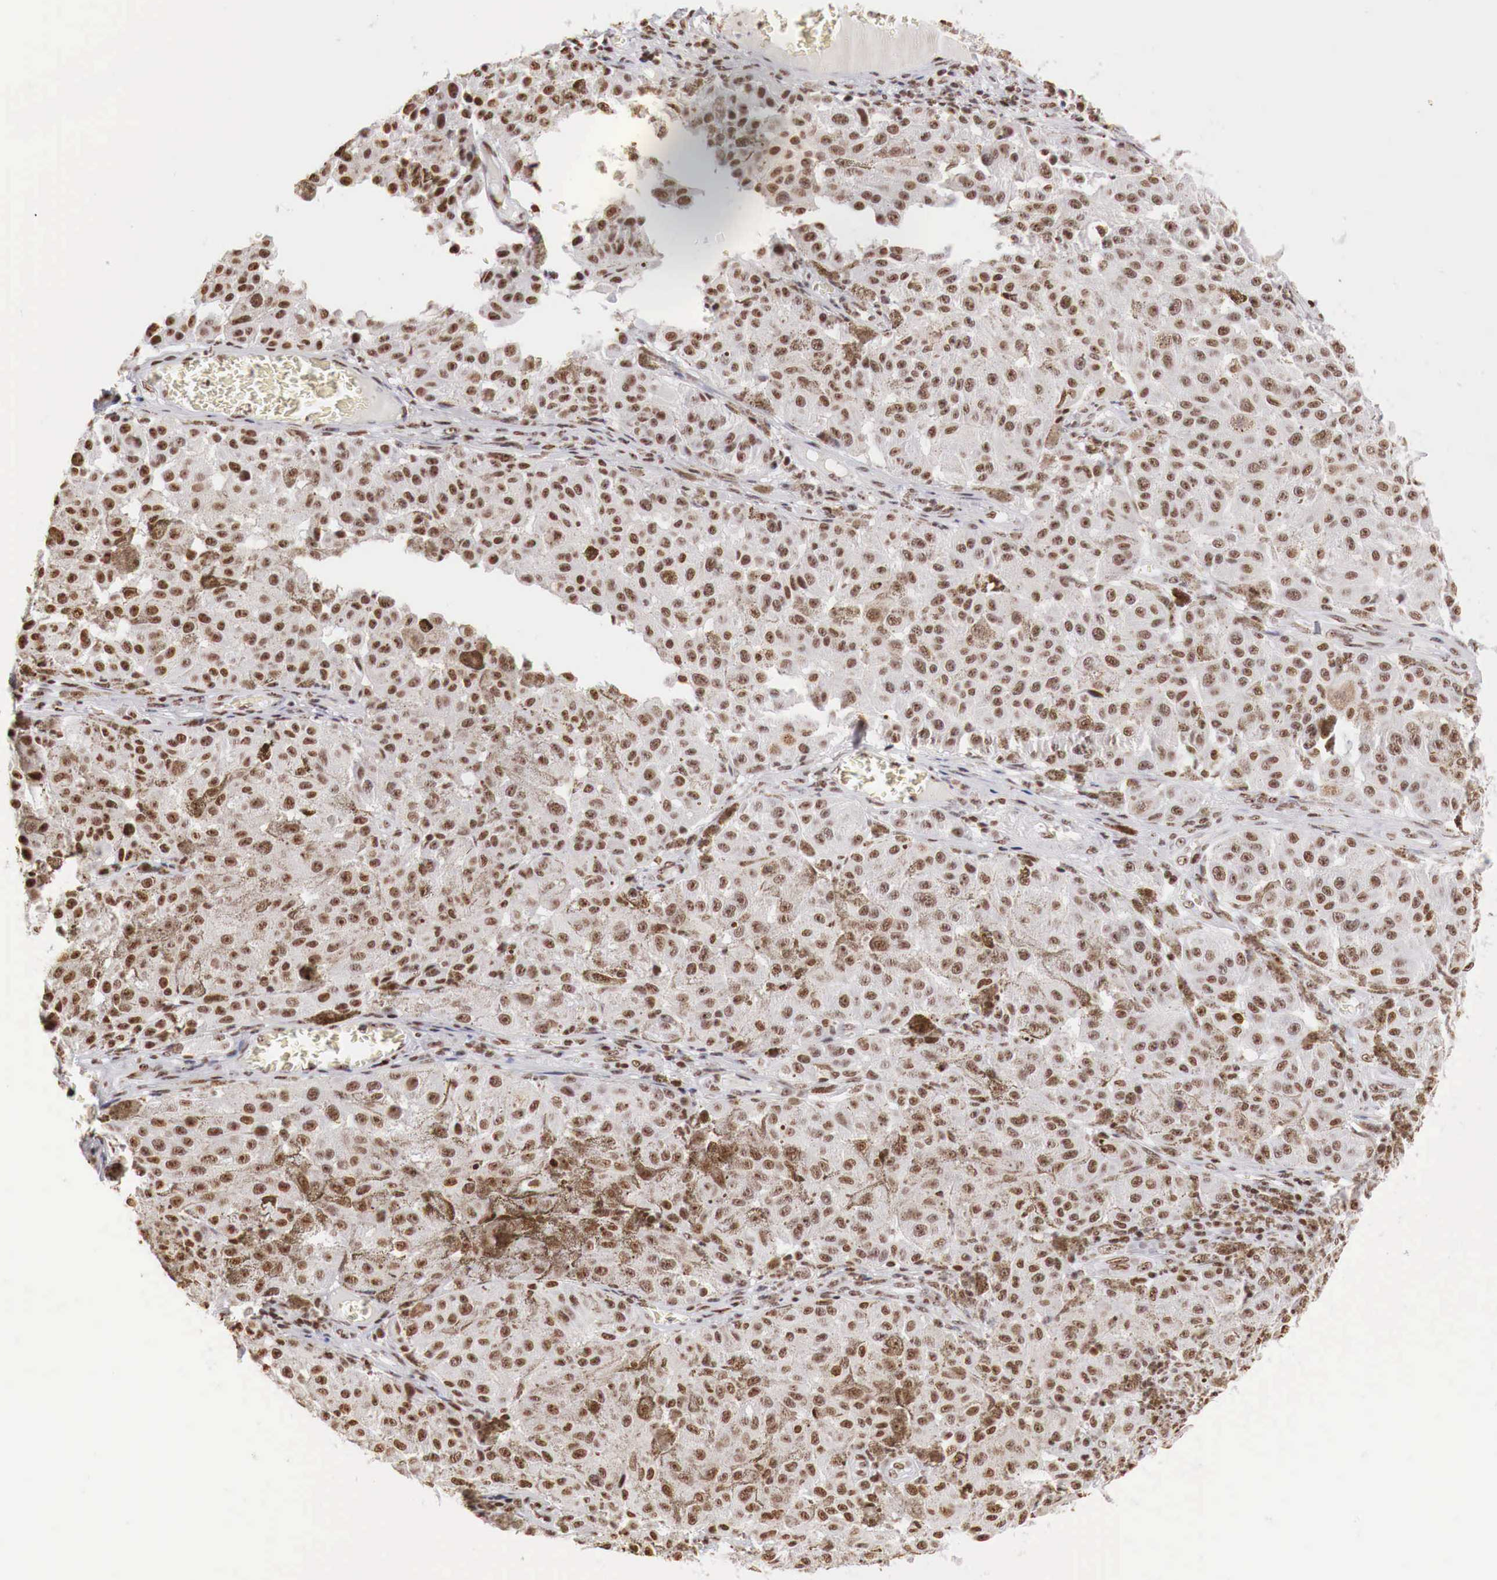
{"staining": {"intensity": "strong", "quantity": ">75%", "location": "nuclear"}, "tissue": "melanoma", "cell_type": "Tumor cells", "image_type": "cancer", "snomed": [{"axis": "morphology", "description": "Malignant melanoma, NOS"}, {"axis": "topography", "description": "Skin"}], "caption": "Protein expression analysis of malignant melanoma exhibits strong nuclear staining in approximately >75% of tumor cells. (Brightfield microscopy of DAB IHC at high magnification).", "gene": "DKC1", "patient": {"sex": "female", "age": 64}}